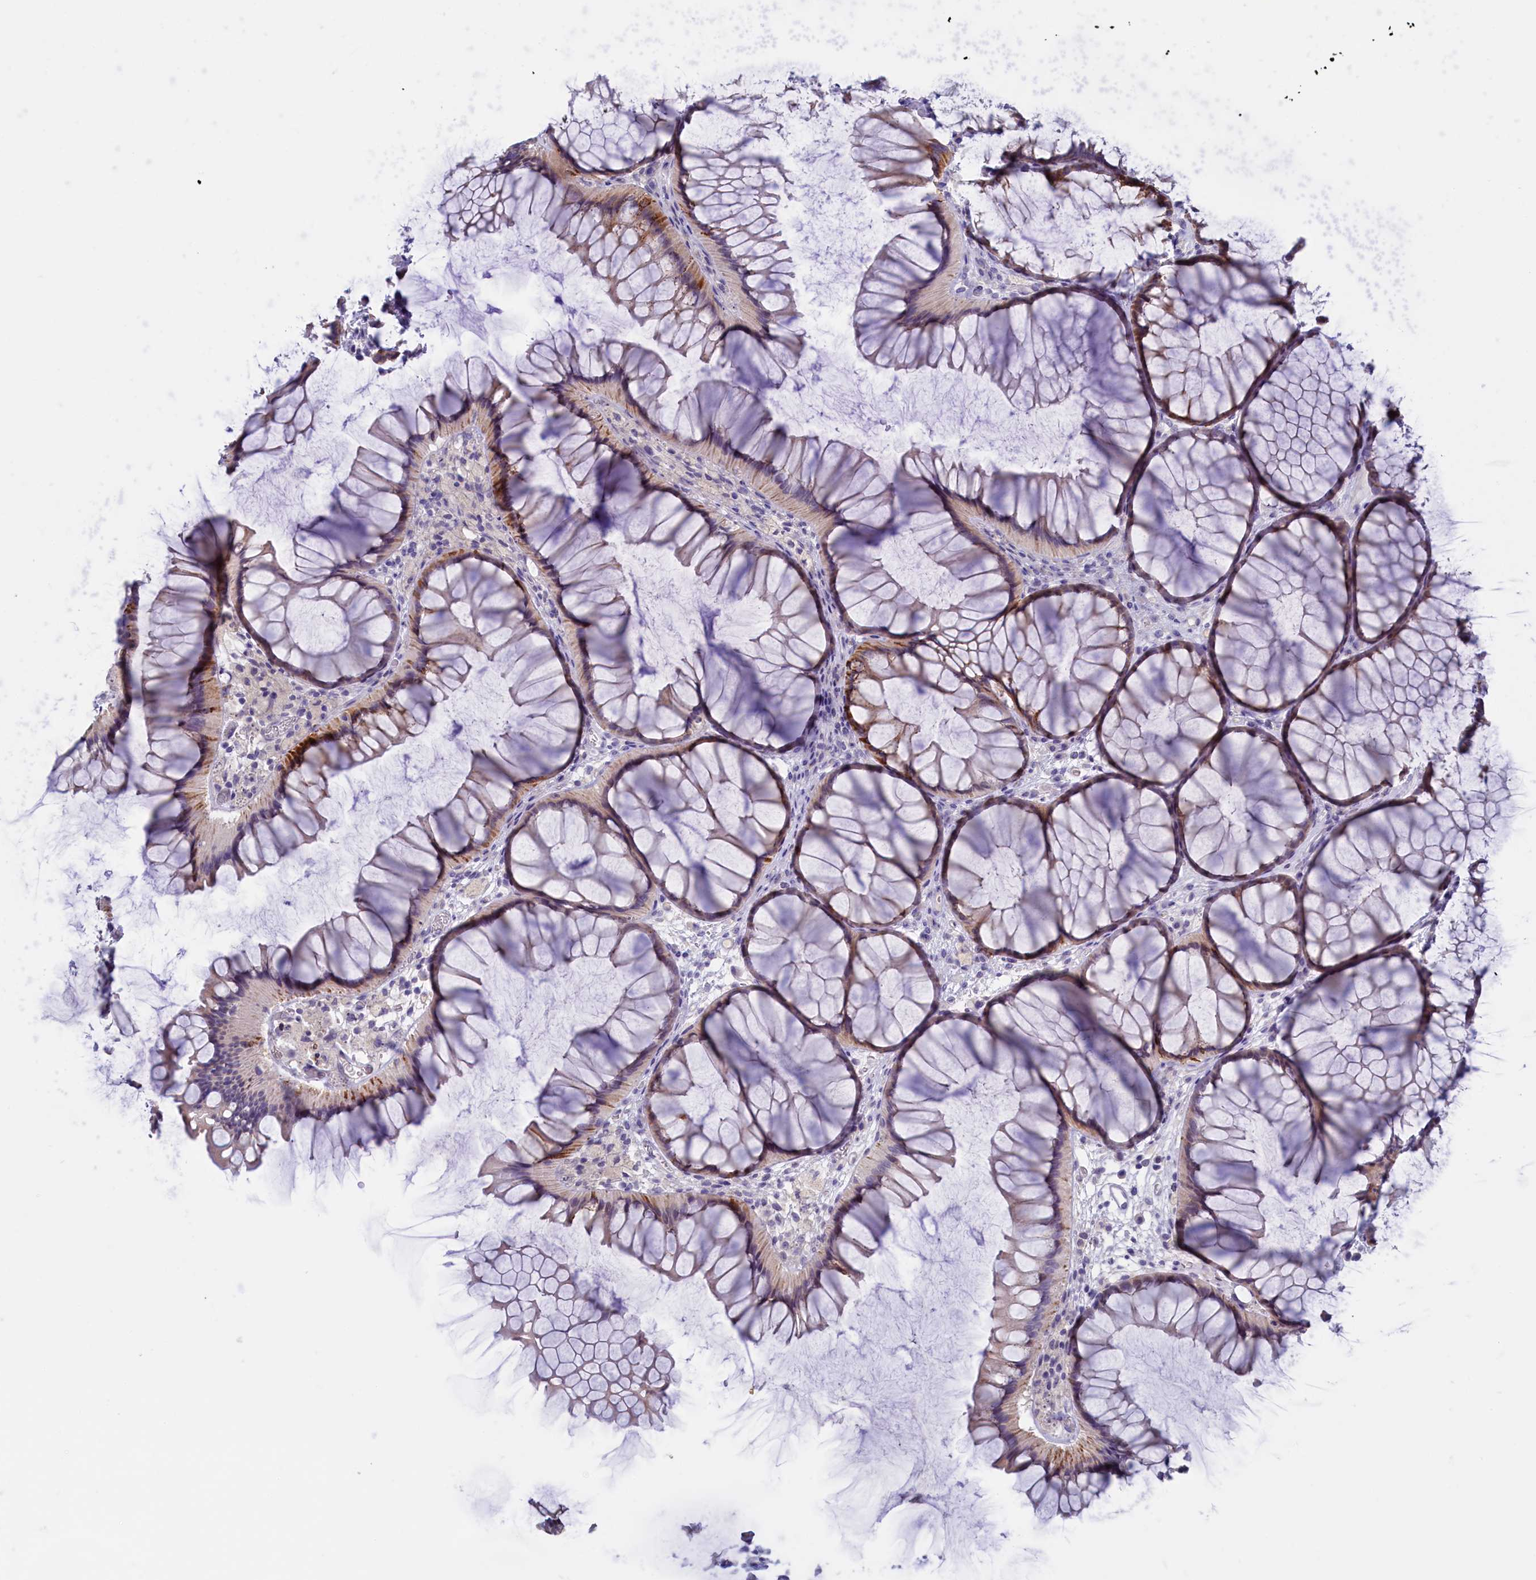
{"staining": {"intensity": "moderate", "quantity": "25%-75%", "location": "cytoplasmic/membranous"}, "tissue": "colon", "cell_type": "Glandular cells", "image_type": "normal", "snomed": [{"axis": "morphology", "description": "Normal tissue, NOS"}, {"axis": "topography", "description": "Colon"}], "caption": "High-magnification brightfield microscopy of unremarkable colon stained with DAB (brown) and counterstained with hematoxylin (blue). glandular cells exhibit moderate cytoplasmic/membranous expression is identified in approximately25%-75% of cells. The staining was performed using DAB (3,3'-diaminobenzidine), with brown indicating positive protein expression. Nuclei are stained blue with hematoxylin.", "gene": "ZSWIM4", "patient": {"sex": "female", "age": 82}}